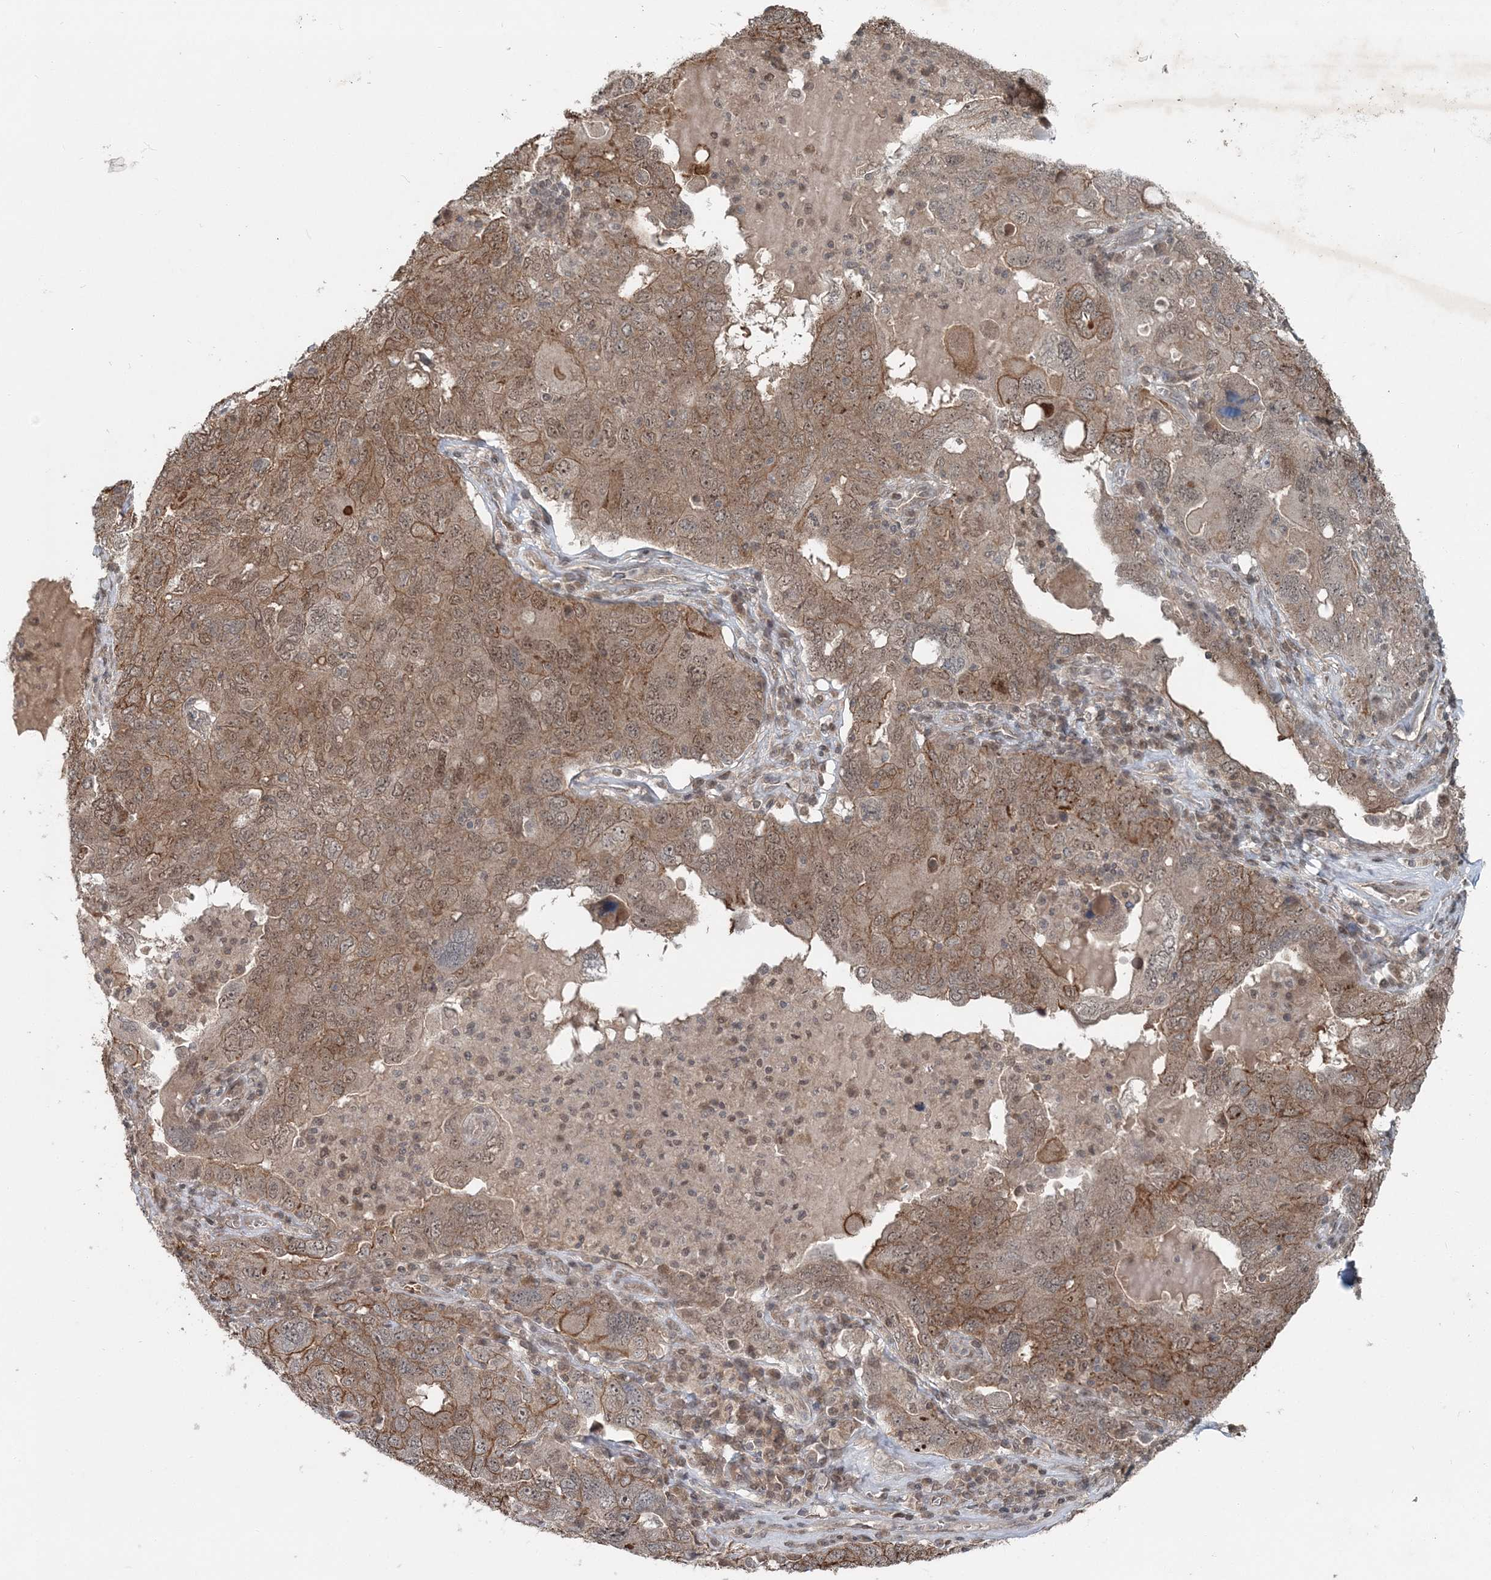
{"staining": {"intensity": "moderate", "quantity": ">75%", "location": "cytoplasmic/membranous,nuclear"}, "tissue": "ovarian cancer", "cell_type": "Tumor cells", "image_type": "cancer", "snomed": [{"axis": "morphology", "description": "Carcinoma, endometroid"}, {"axis": "topography", "description": "Ovary"}], "caption": "Human ovarian endometroid carcinoma stained for a protein (brown) reveals moderate cytoplasmic/membranous and nuclear positive positivity in approximately >75% of tumor cells.", "gene": "FBXL17", "patient": {"sex": "female", "age": 62}}